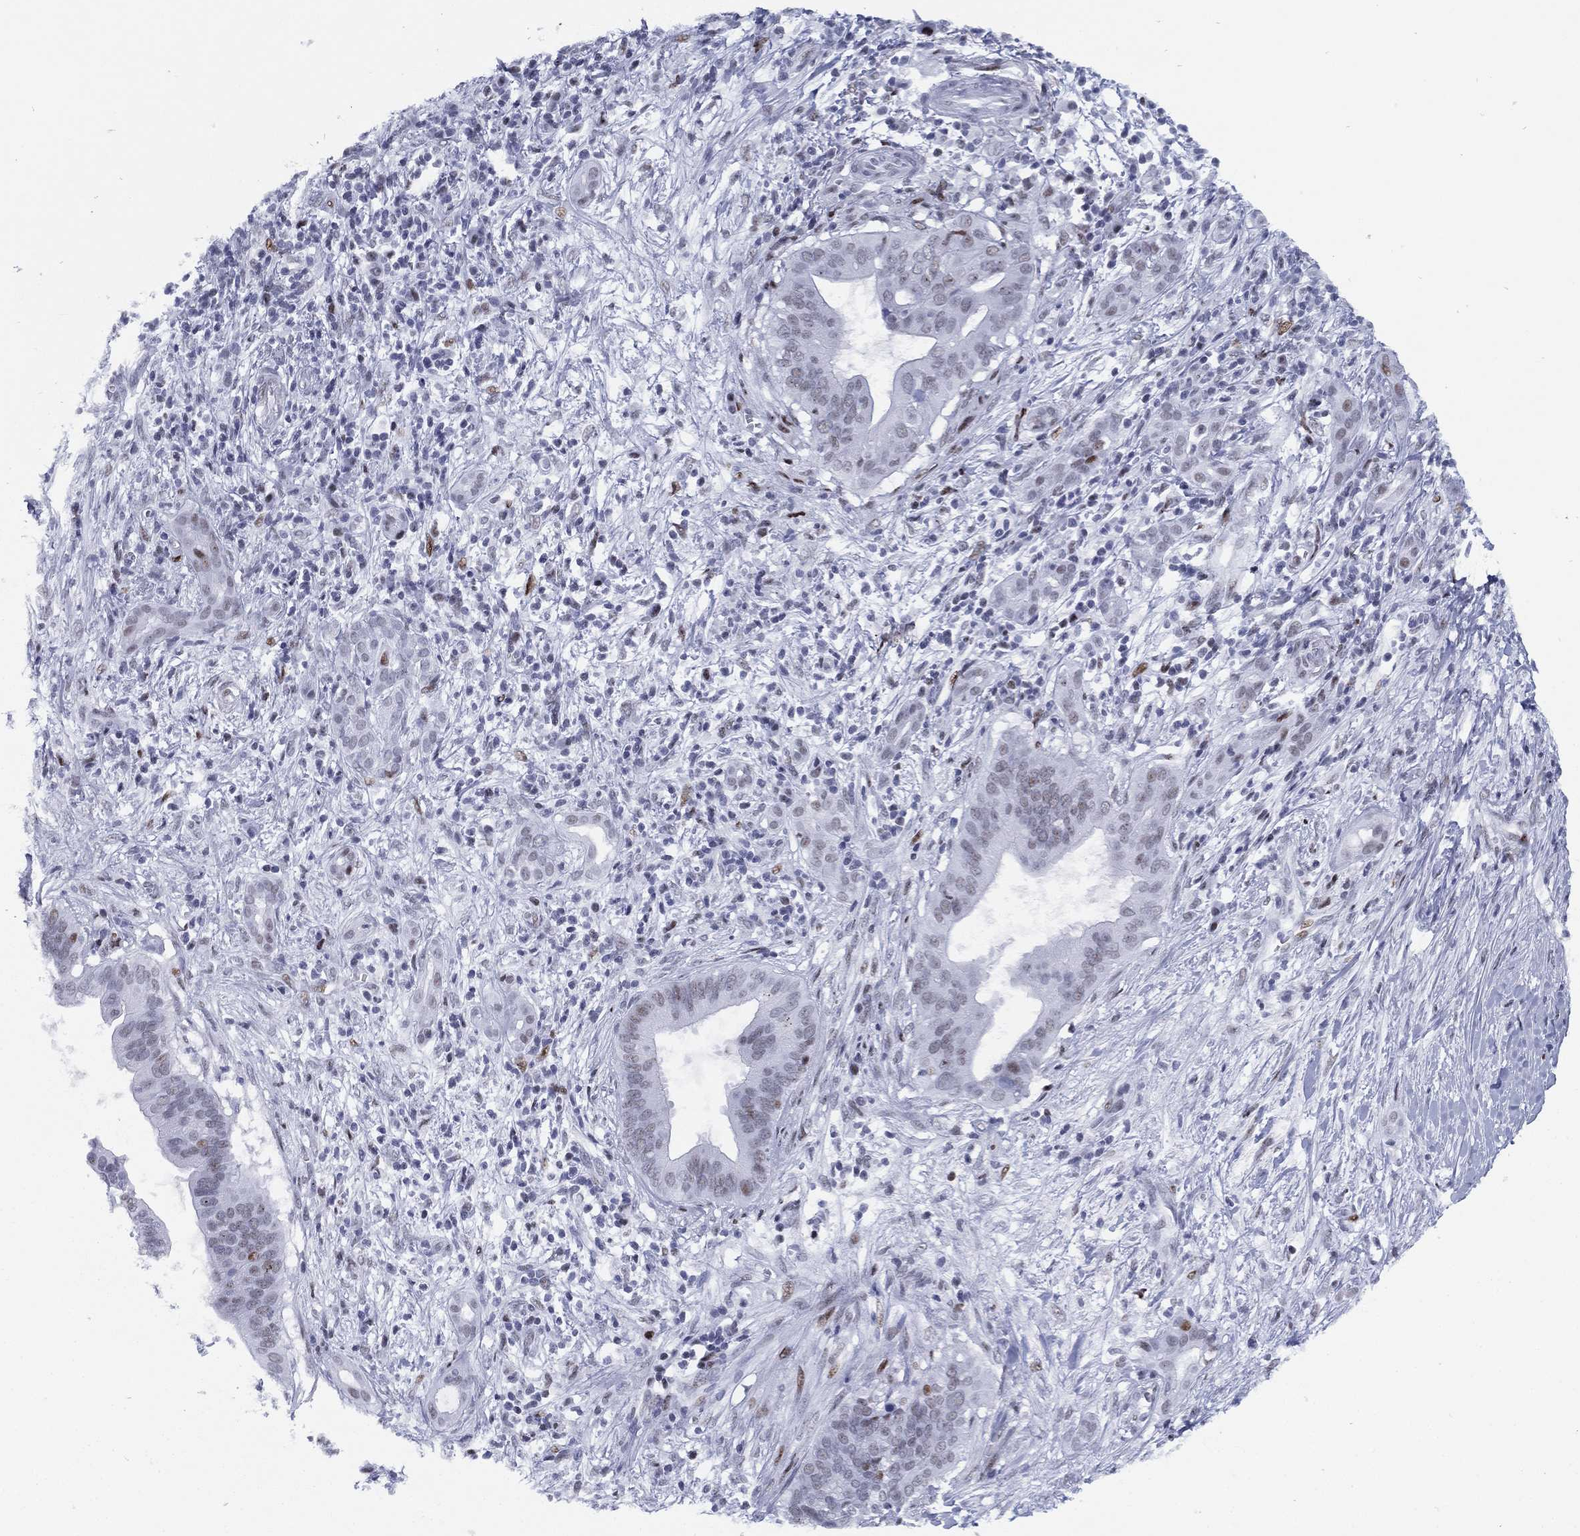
{"staining": {"intensity": "moderate", "quantity": "<25%", "location": "nuclear"}, "tissue": "pancreatic cancer", "cell_type": "Tumor cells", "image_type": "cancer", "snomed": [{"axis": "morphology", "description": "Adenocarcinoma, NOS"}, {"axis": "topography", "description": "Pancreas"}], "caption": "Human pancreatic cancer (adenocarcinoma) stained with a protein marker displays moderate staining in tumor cells.", "gene": "CYB561D2", "patient": {"sex": "male", "age": 61}}